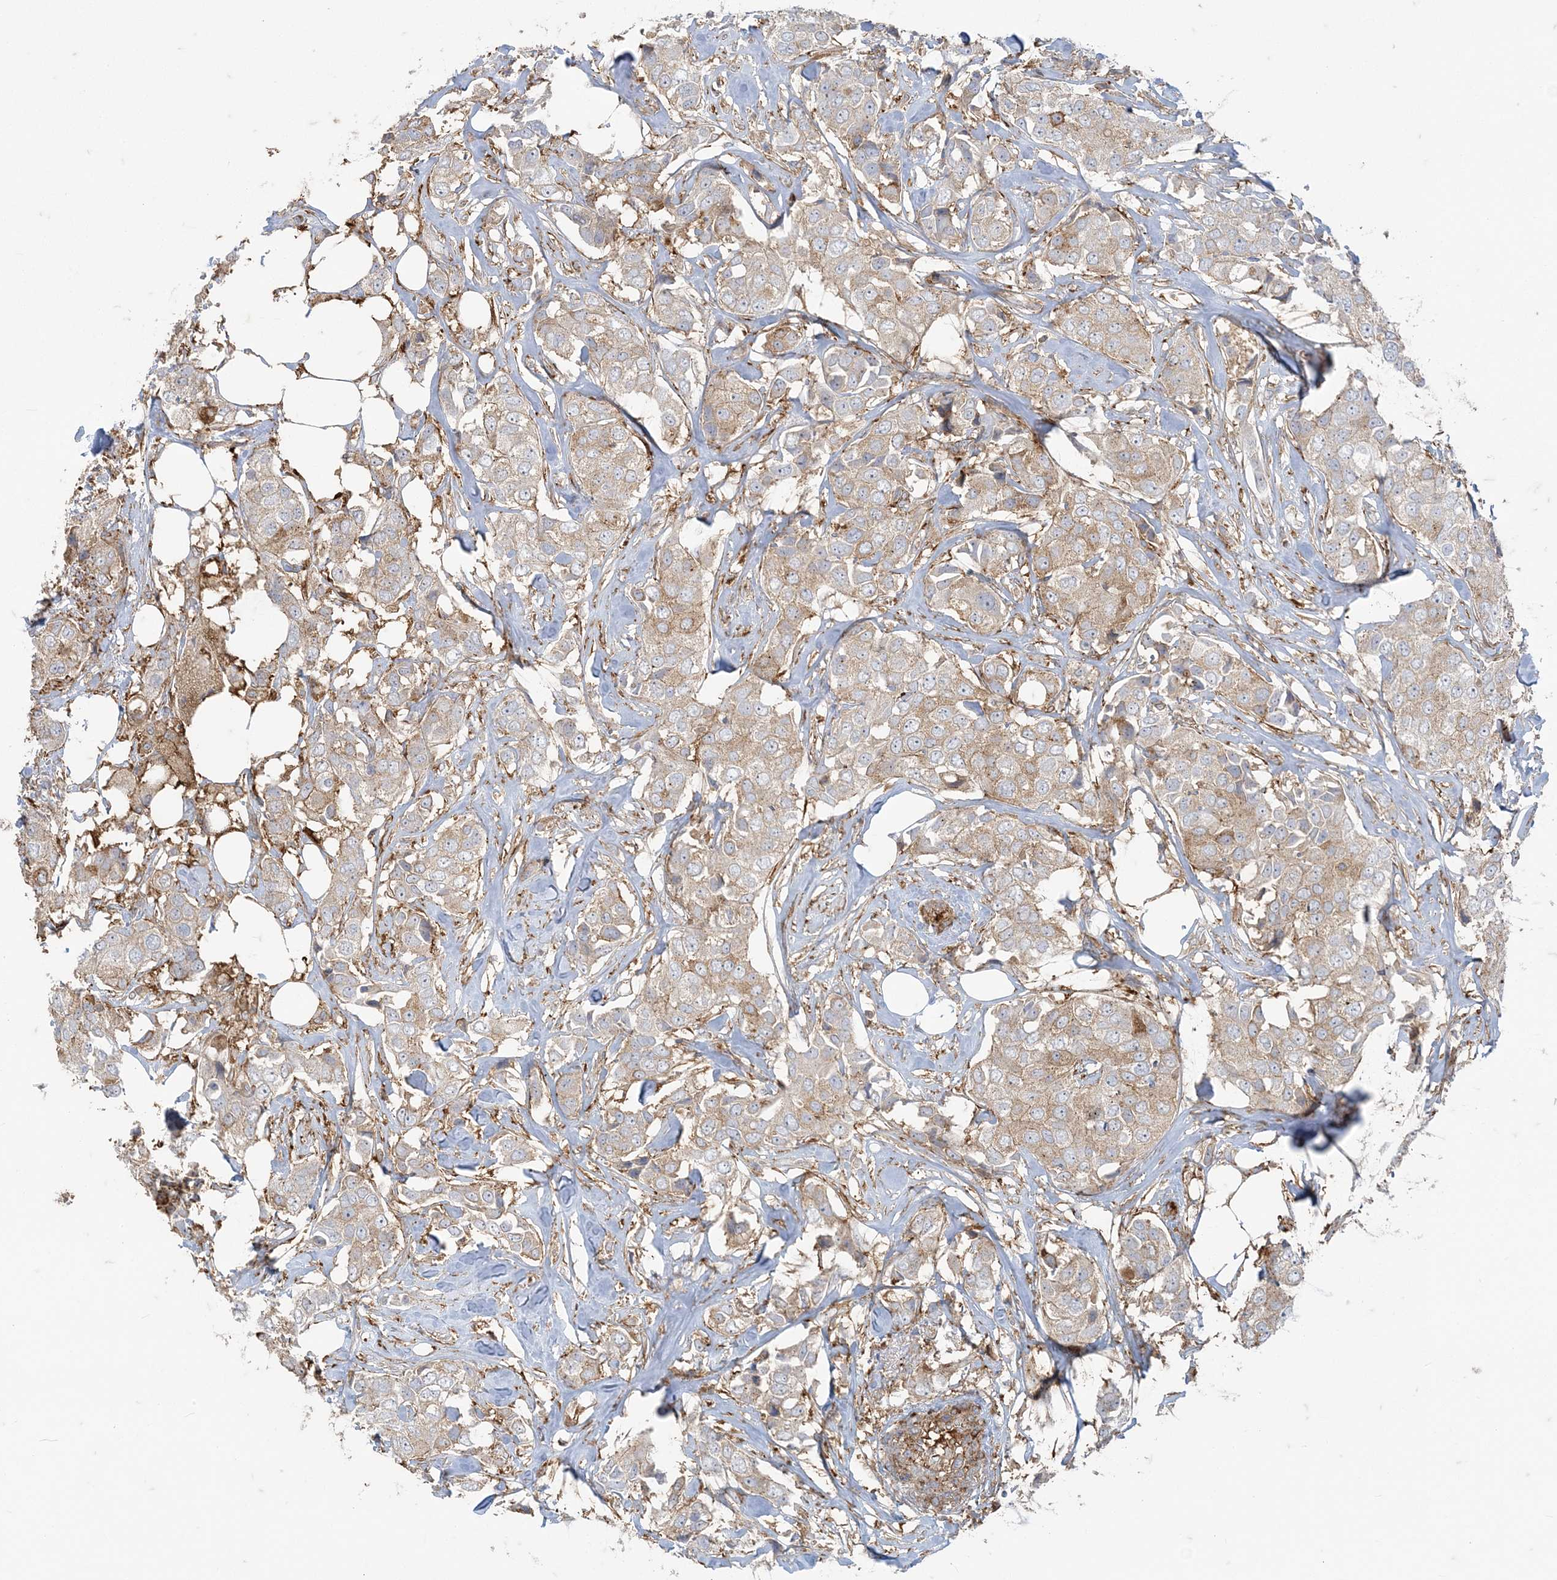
{"staining": {"intensity": "moderate", "quantity": "<25%", "location": "cytoplasmic/membranous"}, "tissue": "breast cancer", "cell_type": "Tumor cells", "image_type": "cancer", "snomed": [{"axis": "morphology", "description": "Duct carcinoma"}, {"axis": "topography", "description": "Breast"}], "caption": "Immunohistochemical staining of breast cancer demonstrates moderate cytoplasmic/membranous protein expression in approximately <25% of tumor cells.", "gene": "DERL3", "patient": {"sex": "female", "age": 80}}